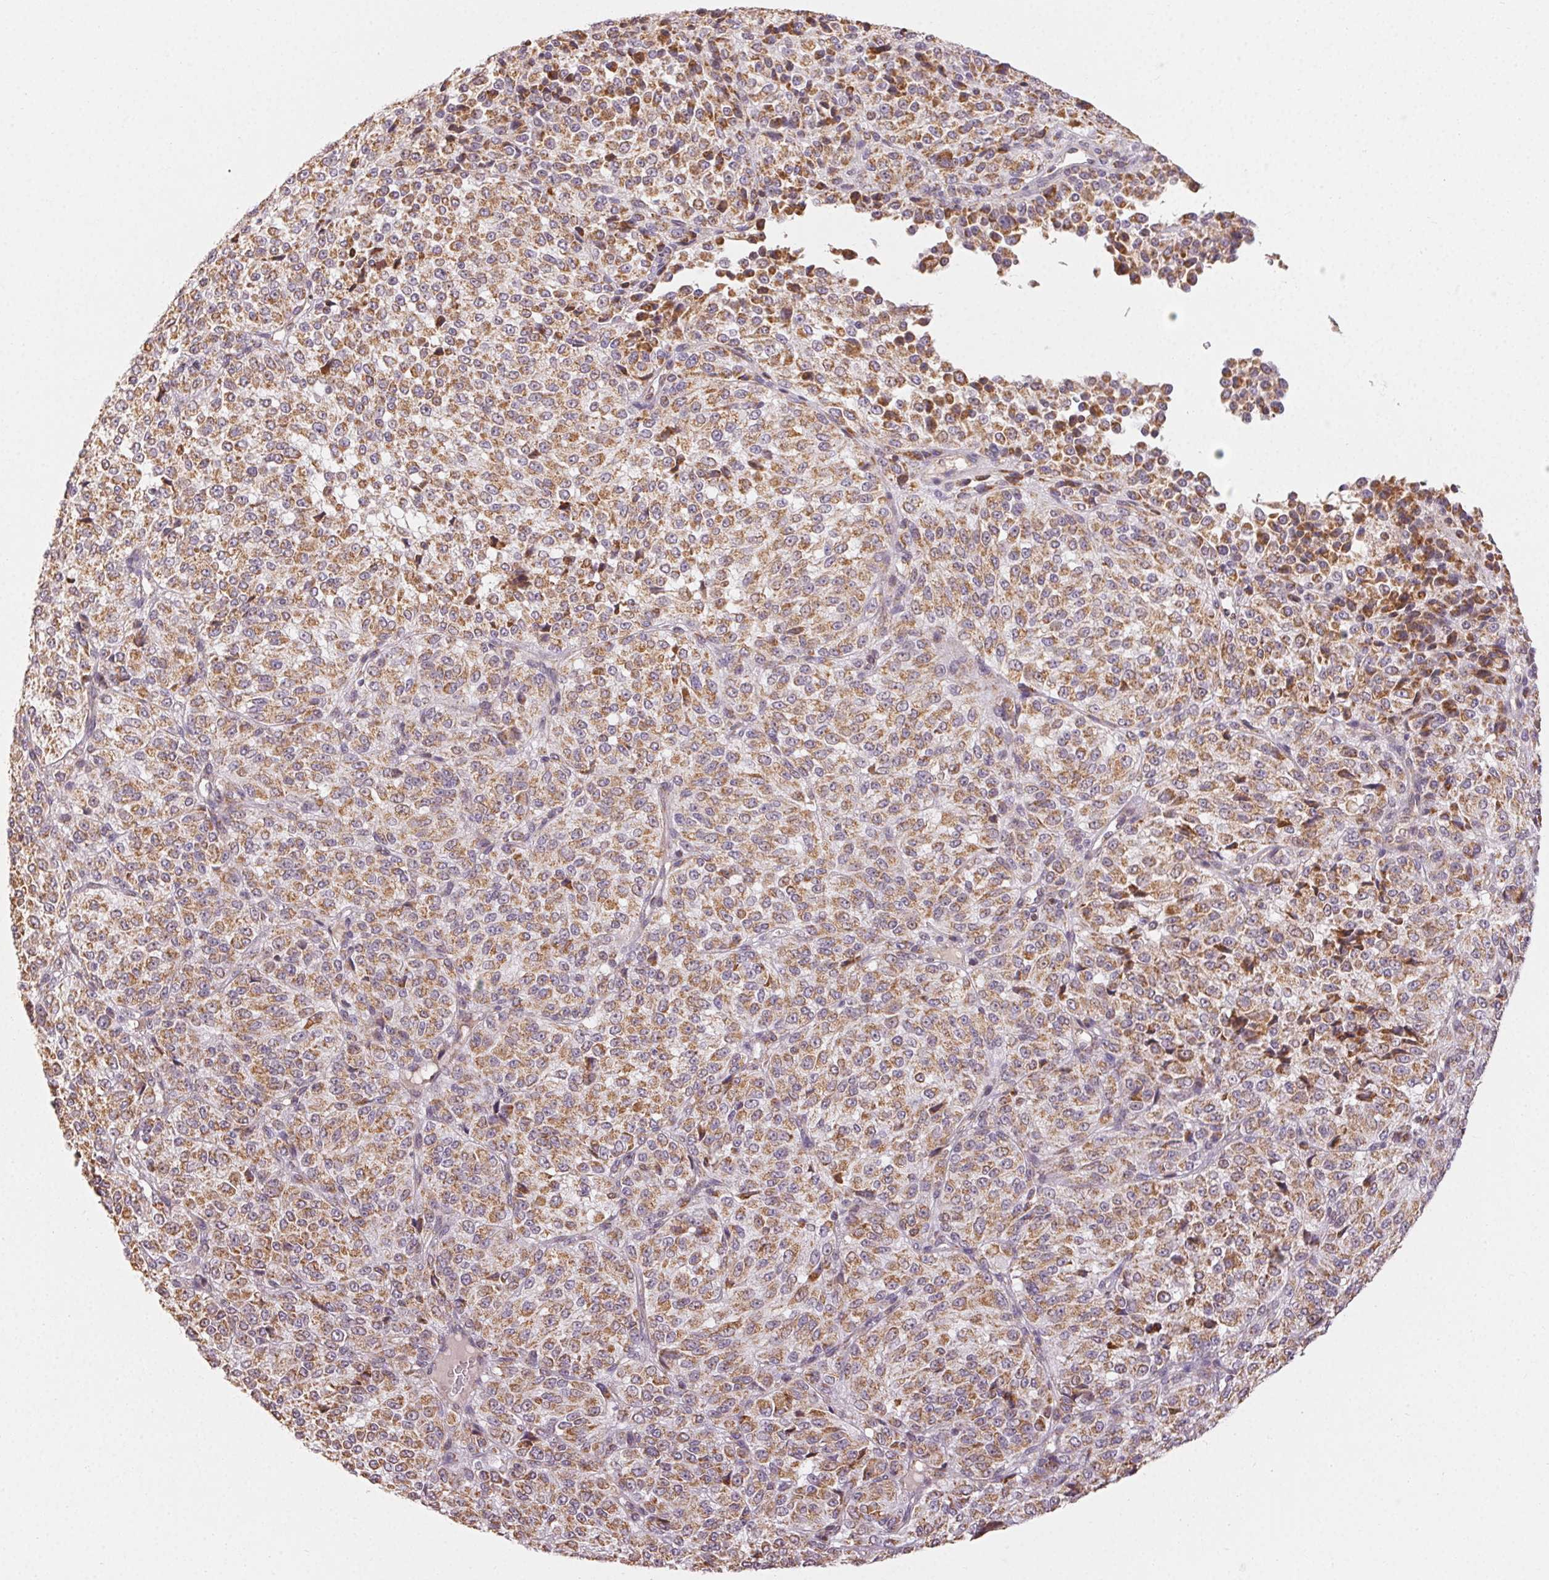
{"staining": {"intensity": "moderate", "quantity": ">75%", "location": "cytoplasmic/membranous"}, "tissue": "melanoma", "cell_type": "Tumor cells", "image_type": "cancer", "snomed": [{"axis": "morphology", "description": "Malignant melanoma, Metastatic site"}, {"axis": "topography", "description": "Brain"}], "caption": "This is a photomicrograph of immunohistochemistry staining of melanoma, which shows moderate expression in the cytoplasmic/membranous of tumor cells.", "gene": "CLASP1", "patient": {"sex": "female", "age": 56}}